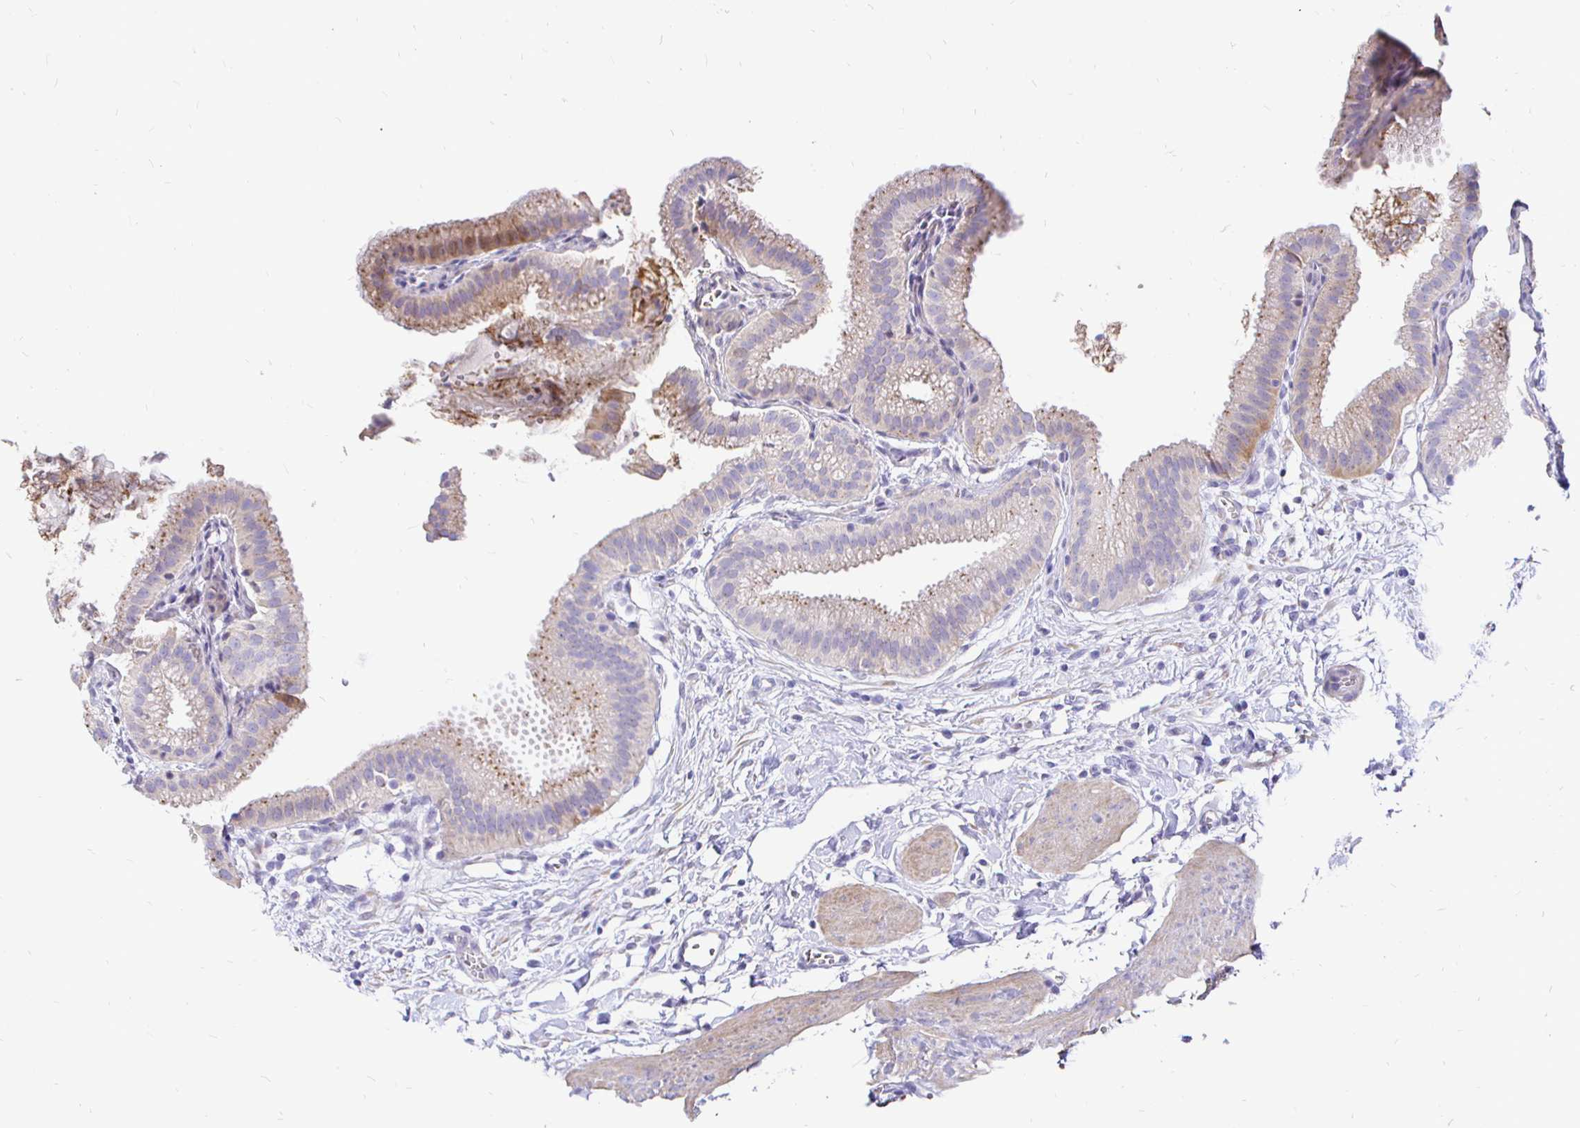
{"staining": {"intensity": "moderate", "quantity": "<25%", "location": "cytoplasmic/membranous"}, "tissue": "gallbladder", "cell_type": "Glandular cells", "image_type": "normal", "snomed": [{"axis": "morphology", "description": "Normal tissue, NOS"}, {"axis": "topography", "description": "Gallbladder"}], "caption": "The micrograph demonstrates a brown stain indicating the presence of a protein in the cytoplasmic/membranous of glandular cells in gallbladder.", "gene": "NECAB1", "patient": {"sex": "female", "age": 63}}